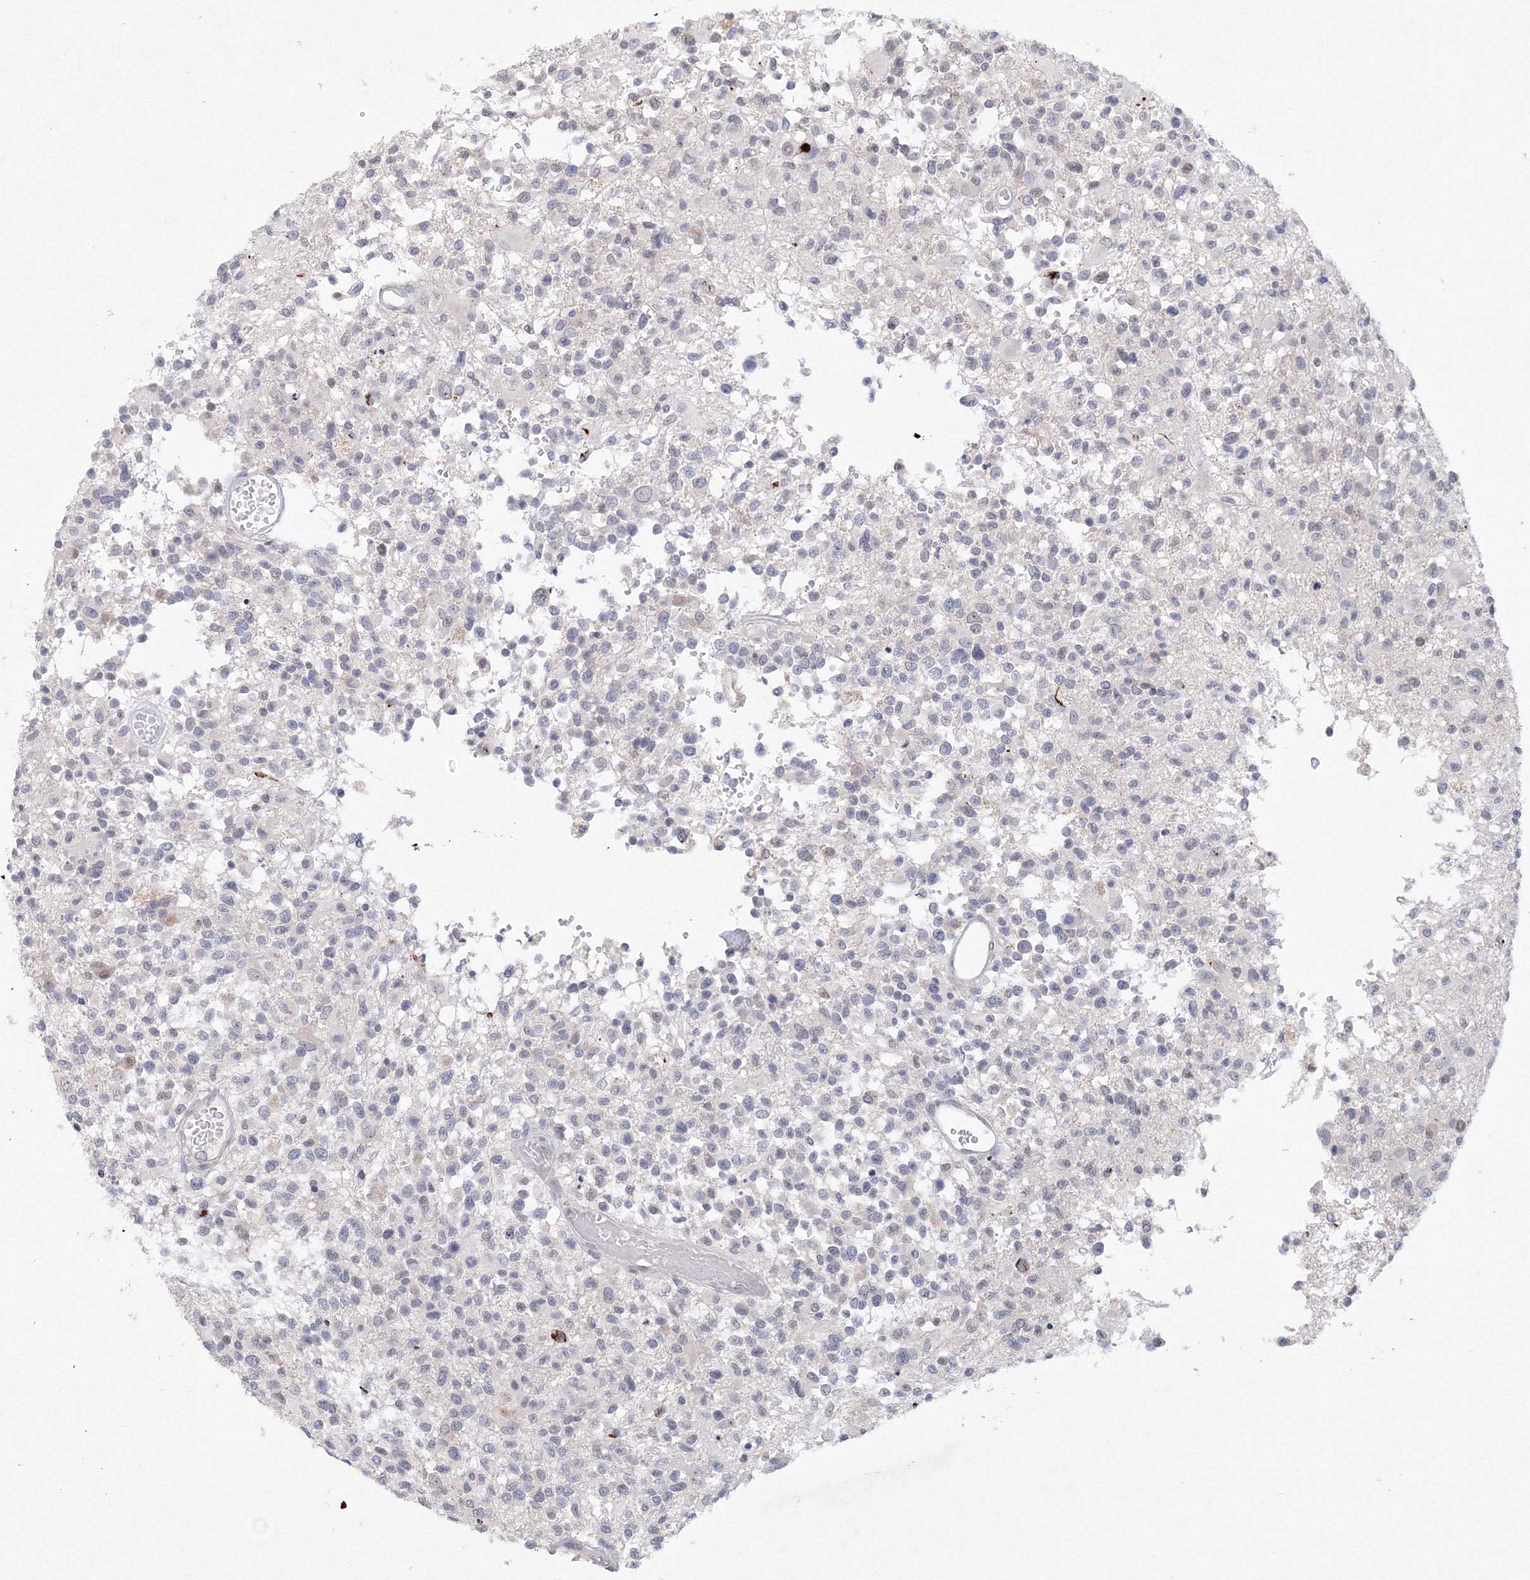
{"staining": {"intensity": "negative", "quantity": "none", "location": "none"}, "tissue": "glioma", "cell_type": "Tumor cells", "image_type": "cancer", "snomed": [{"axis": "morphology", "description": "Glioma, malignant, High grade"}, {"axis": "morphology", "description": "Glioblastoma, NOS"}, {"axis": "topography", "description": "Brain"}], "caption": "IHC image of human malignant glioma (high-grade) stained for a protein (brown), which demonstrates no expression in tumor cells.", "gene": "SLC7A7", "patient": {"sex": "male", "age": 60}}